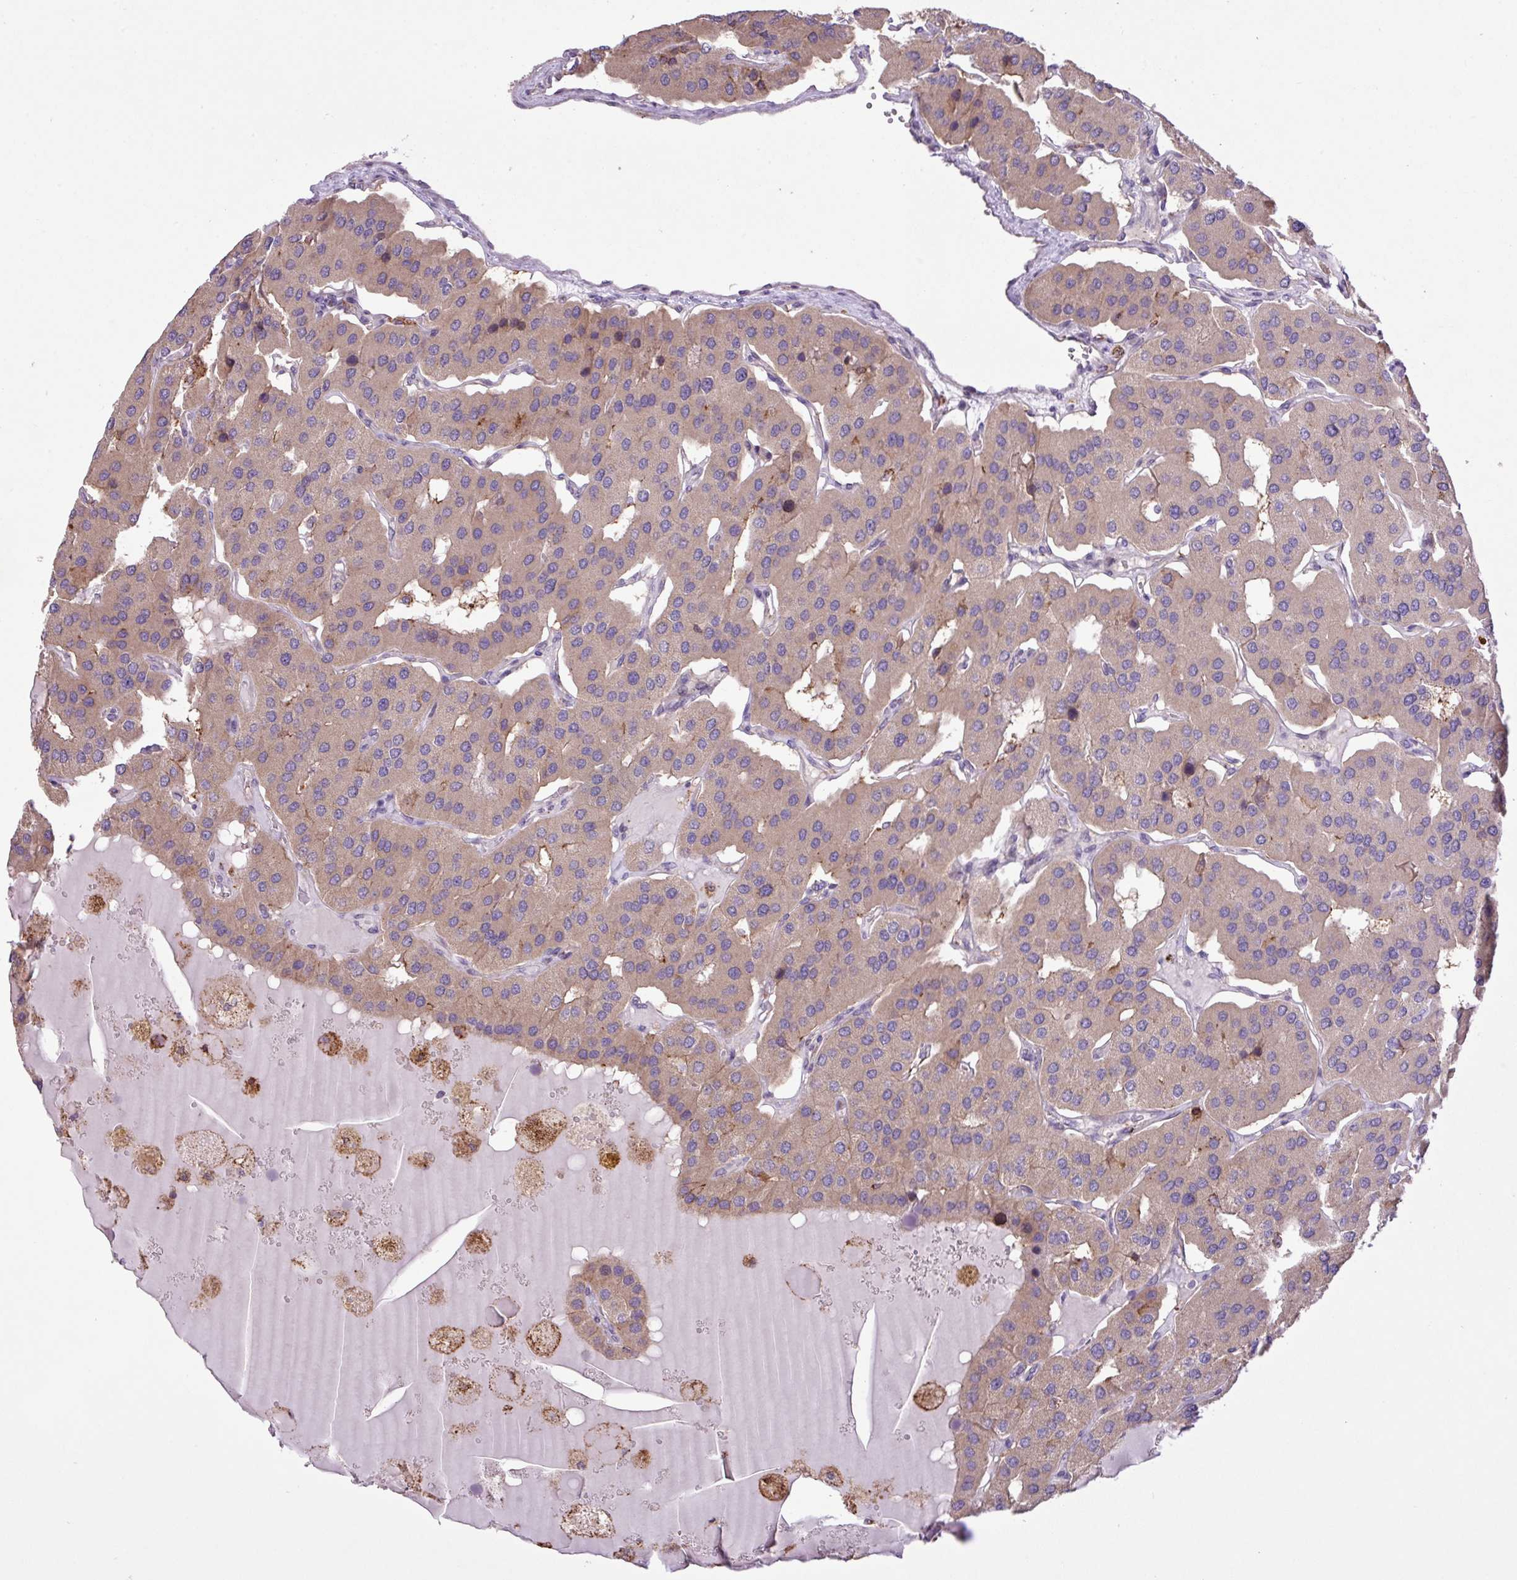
{"staining": {"intensity": "weak", "quantity": ">75%", "location": "cytoplasmic/membranous"}, "tissue": "parathyroid gland", "cell_type": "Glandular cells", "image_type": "normal", "snomed": [{"axis": "morphology", "description": "Normal tissue, NOS"}, {"axis": "morphology", "description": "Adenoma, NOS"}, {"axis": "topography", "description": "Parathyroid gland"}], "caption": "A brown stain shows weak cytoplasmic/membranous expression of a protein in glandular cells of benign parathyroid gland.", "gene": "RPP25L", "patient": {"sex": "female", "age": 86}}